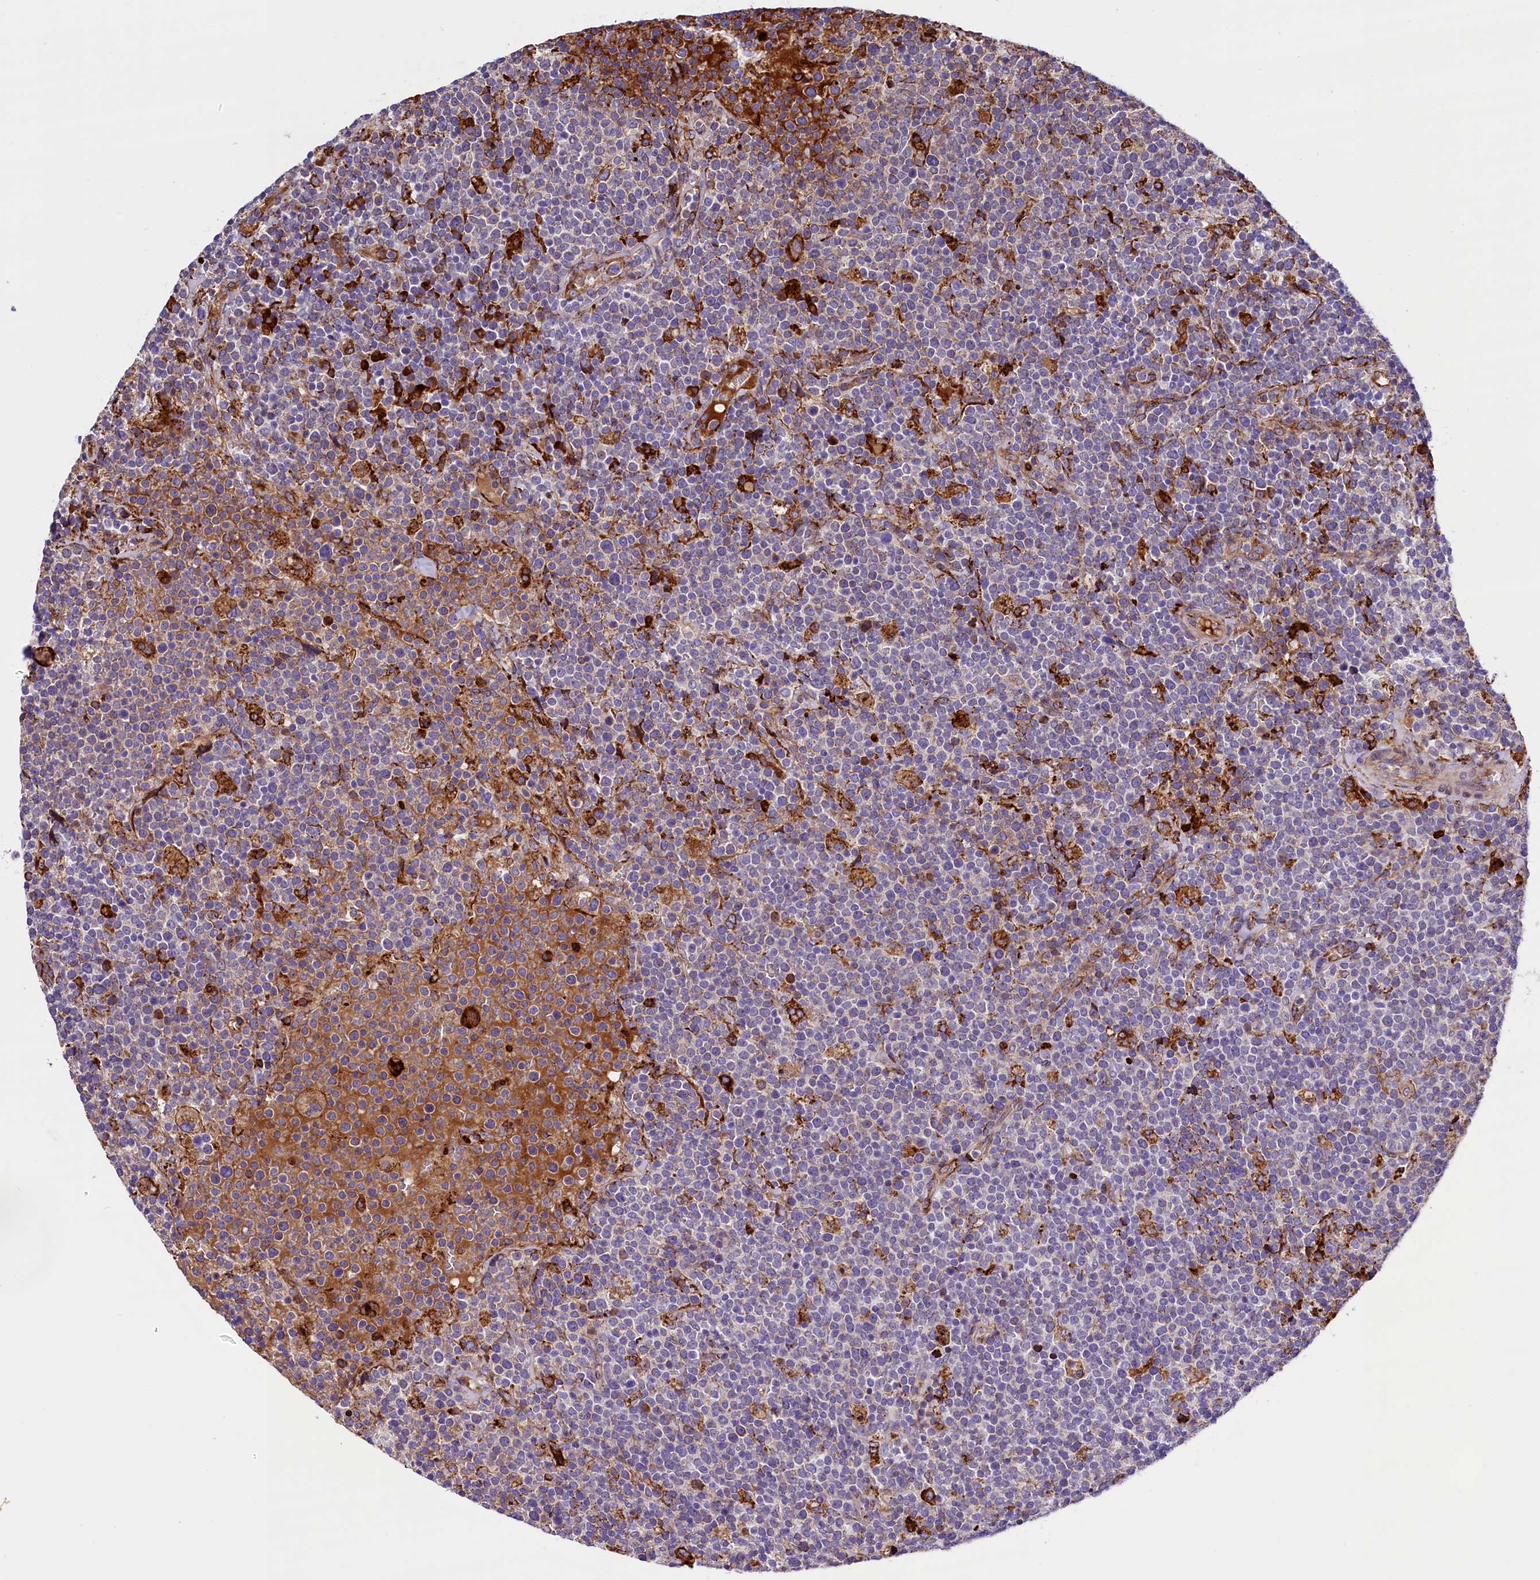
{"staining": {"intensity": "negative", "quantity": "none", "location": "none"}, "tissue": "lymphoma", "cell_type": "Tumor cells", "image_type": "cancer", "snomed": [{"axis": "morphology", "description": "Malignant lymphoma, non-Hodgkin's type, High grade"}, {"axis": "topography", "description": "Lymph node"}], "caption": "Histopathology image shows no significant protein staining in tumor cells of lymphoma.", "gene": "CMTR2", "patient": {"sex": "male", "age": 61}}